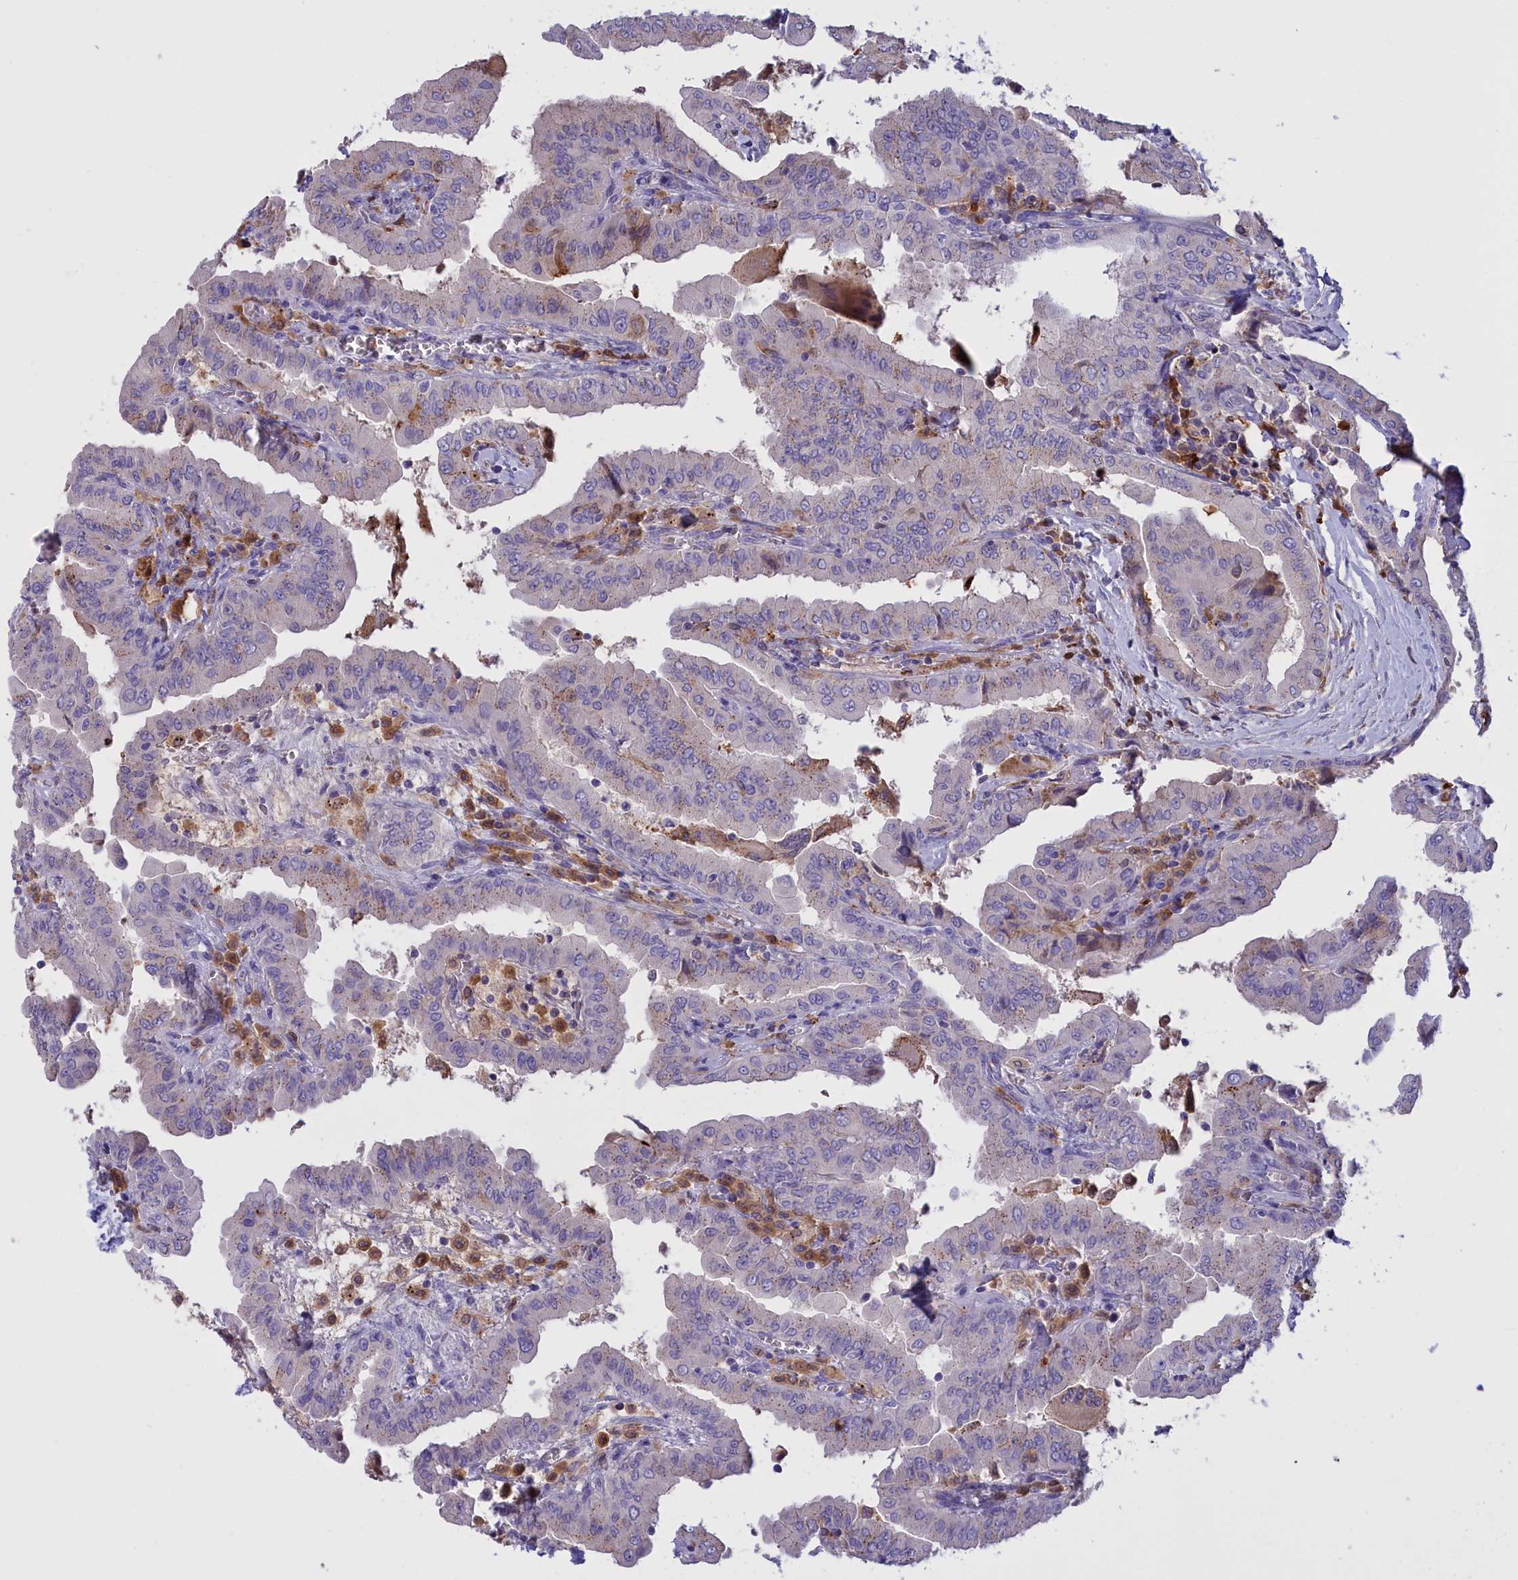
{"staining": {"intensity": "negative", "quantity": "none", "location": "none"}, "tissue": "thyroid cancer", "cell_type": "Tumor cells", "image_type": "cancer", "snomed": [{"axis": "morphology", "description": "Papillary adenocarcinoma, NOS"}, {"axis": "topography", "description": "Thyroid gland"}], "caption": "Photomicrograph shows no significant protein staining in tumor cells of thyroid papillary adenocarcinoma. Brightfield microscopy of IHC stained with DAB (brown) and hematoxylin (blue), captured at high magnification.", "gene": "FAM149B1", "patient": {"sex": "male", "age": 33}}